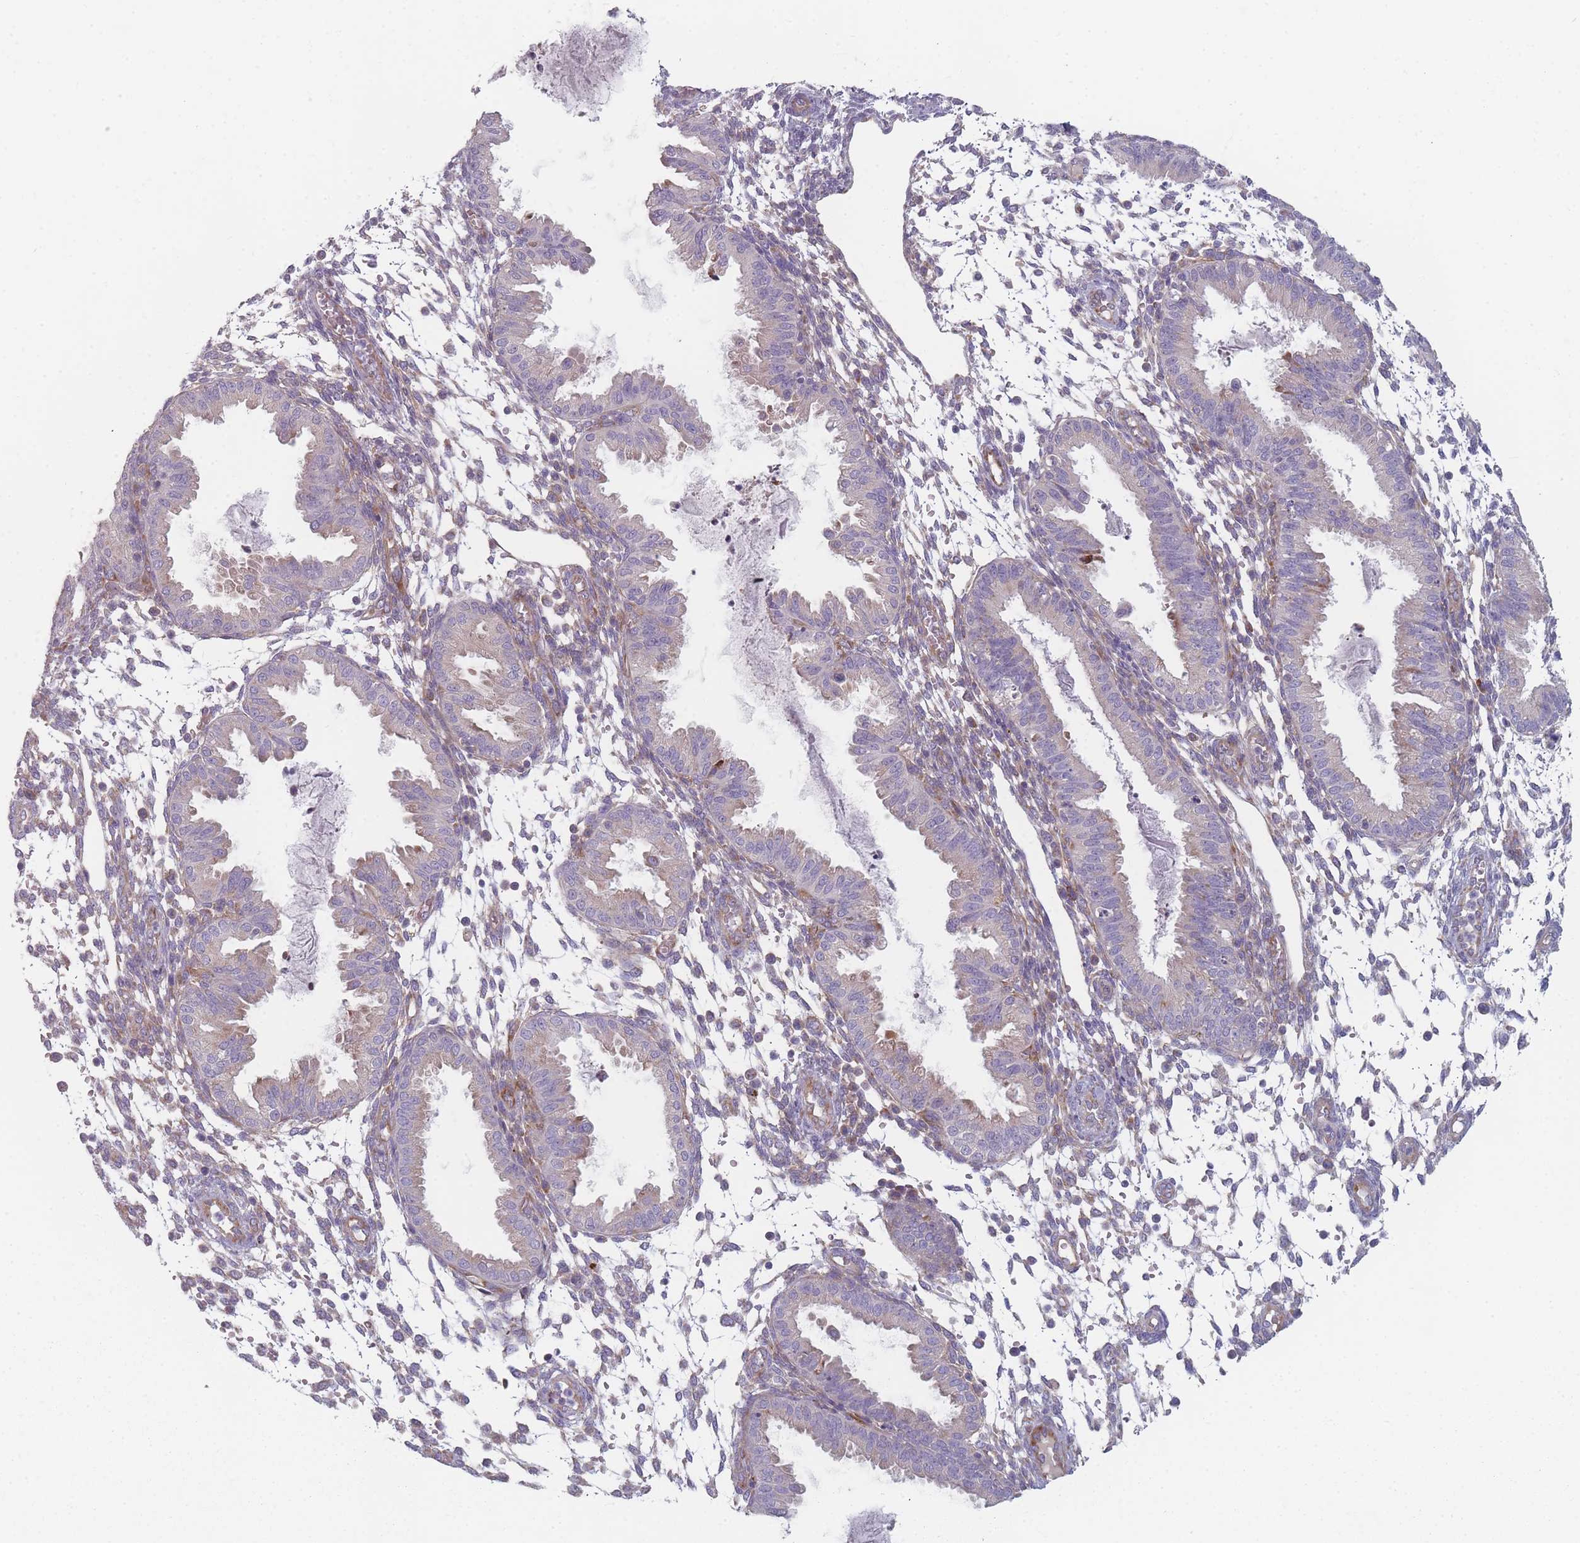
{"staining": {"intensity": "negative", "quantity": "none", "location": "none"}, "tissue": "endometrium", "cell_type": "Cells in endometrial stroma", "image_type": "normal", "snomed": [{"axis": "morphology", "description": "Normal tissue, NOS"}, {"axis": "topography", "description": "Endometrium"}], "caption": "The immunohistochemistry (IHC) image has no significant positivity in cells in endometrial stroma of endometrium.", "gene": "CACNG5", "patient": {"sex": "female", "age": 33}}